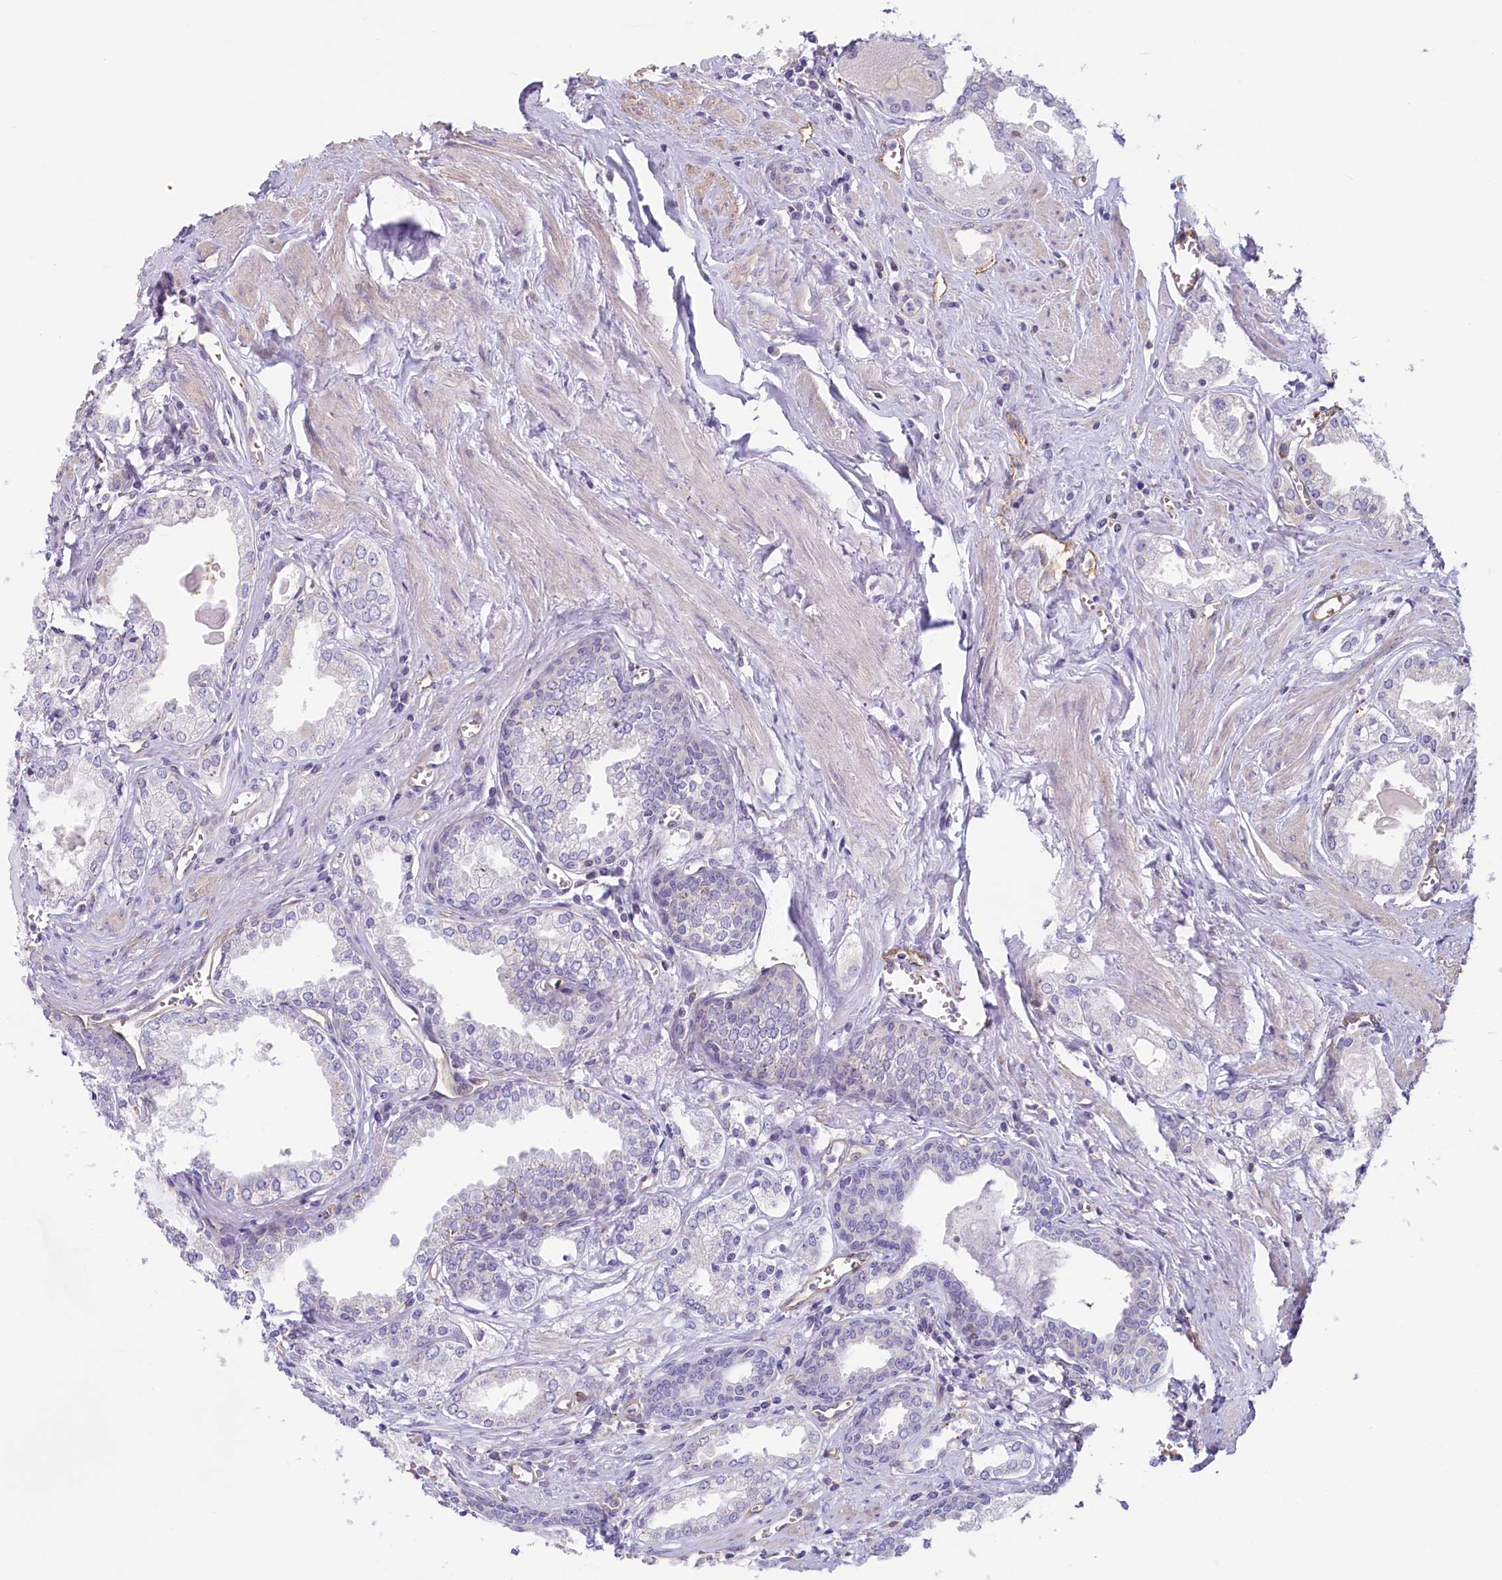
{"staining": {"intensity": "negative", "quantity": "none", "location": "none"}, "tissue": "prostate cancer", "cell_type": "Tumor cells", "image_type": "cancer", "snomed": [{"axis": "morphology", "description": "Adenocarcinoma, Low grade"}, {"axis": "topography", "description": "Prostate"}], "caption": "Tumor cells are negative for protein expression in human low-grade adenocarcinoma (prostate).", "gene": "LMOD3", "patient": {"sex": "male", "age": 60}}